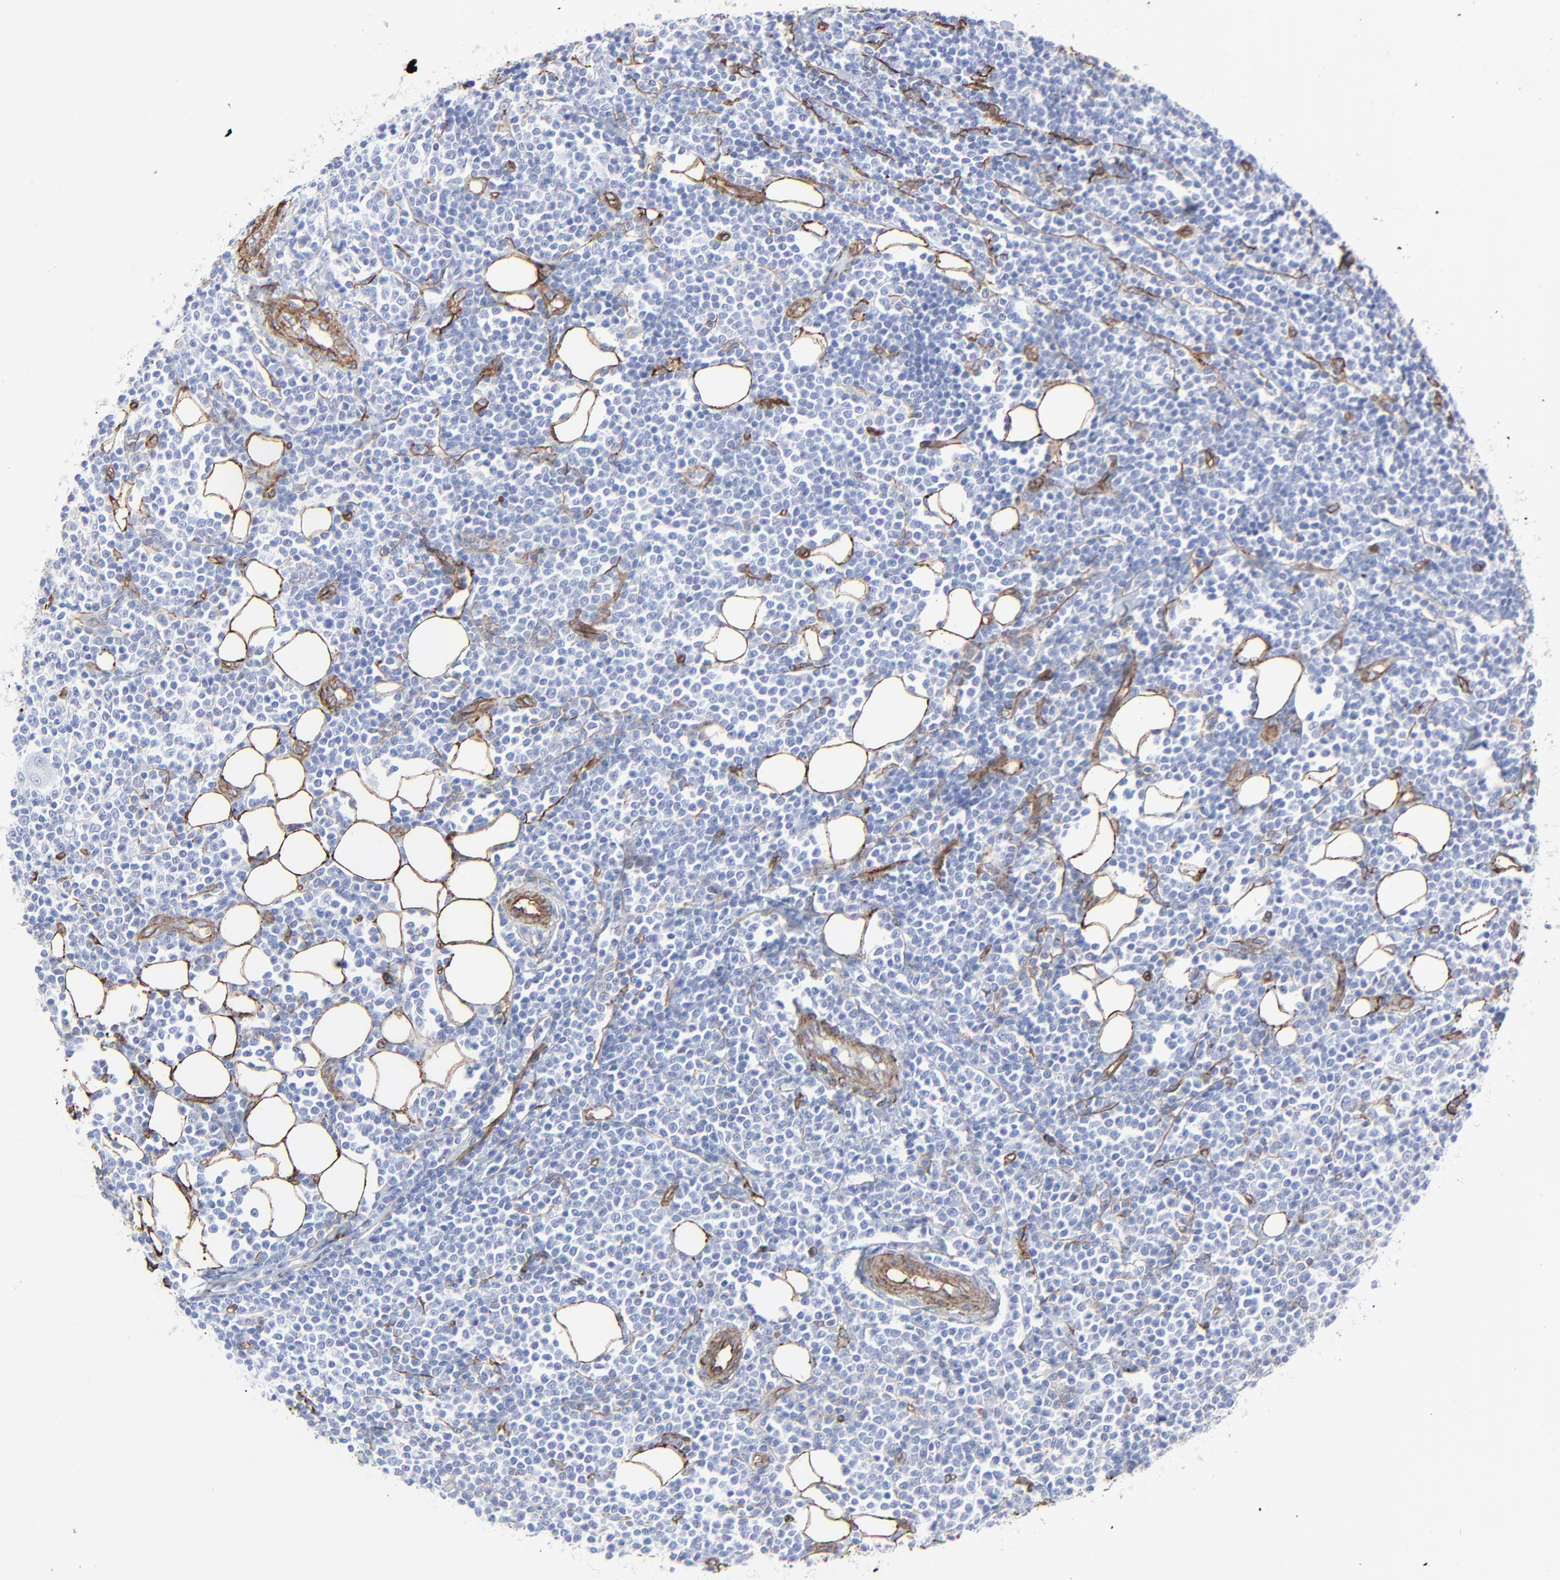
{"staining": {"intensity": "negative", "quantity": "none", "location": "none"}, "tissue": "lymphoma", "cell_type": "Tumor cells", "image_type": "cancer", "snomed": [{"axis": "morphology", "description": "Malignant lymphoma, non-Hodgkin's type, Low grade"}, {"axis": "topography", "description": "Soft tissue"}], "caption": "An IHC micrograph of malignant lymphoma, non-Hodgkin's type (low-grade) is shown. There is no staining in tumor cells of malignant lymphoma, non-Hodgkin's type (low-grade). (DAB (3,3'-diaminobenzidine) IHC, high magnification).", "gene": "CAV1", "patient": {"sex": "male", "age": 92}}